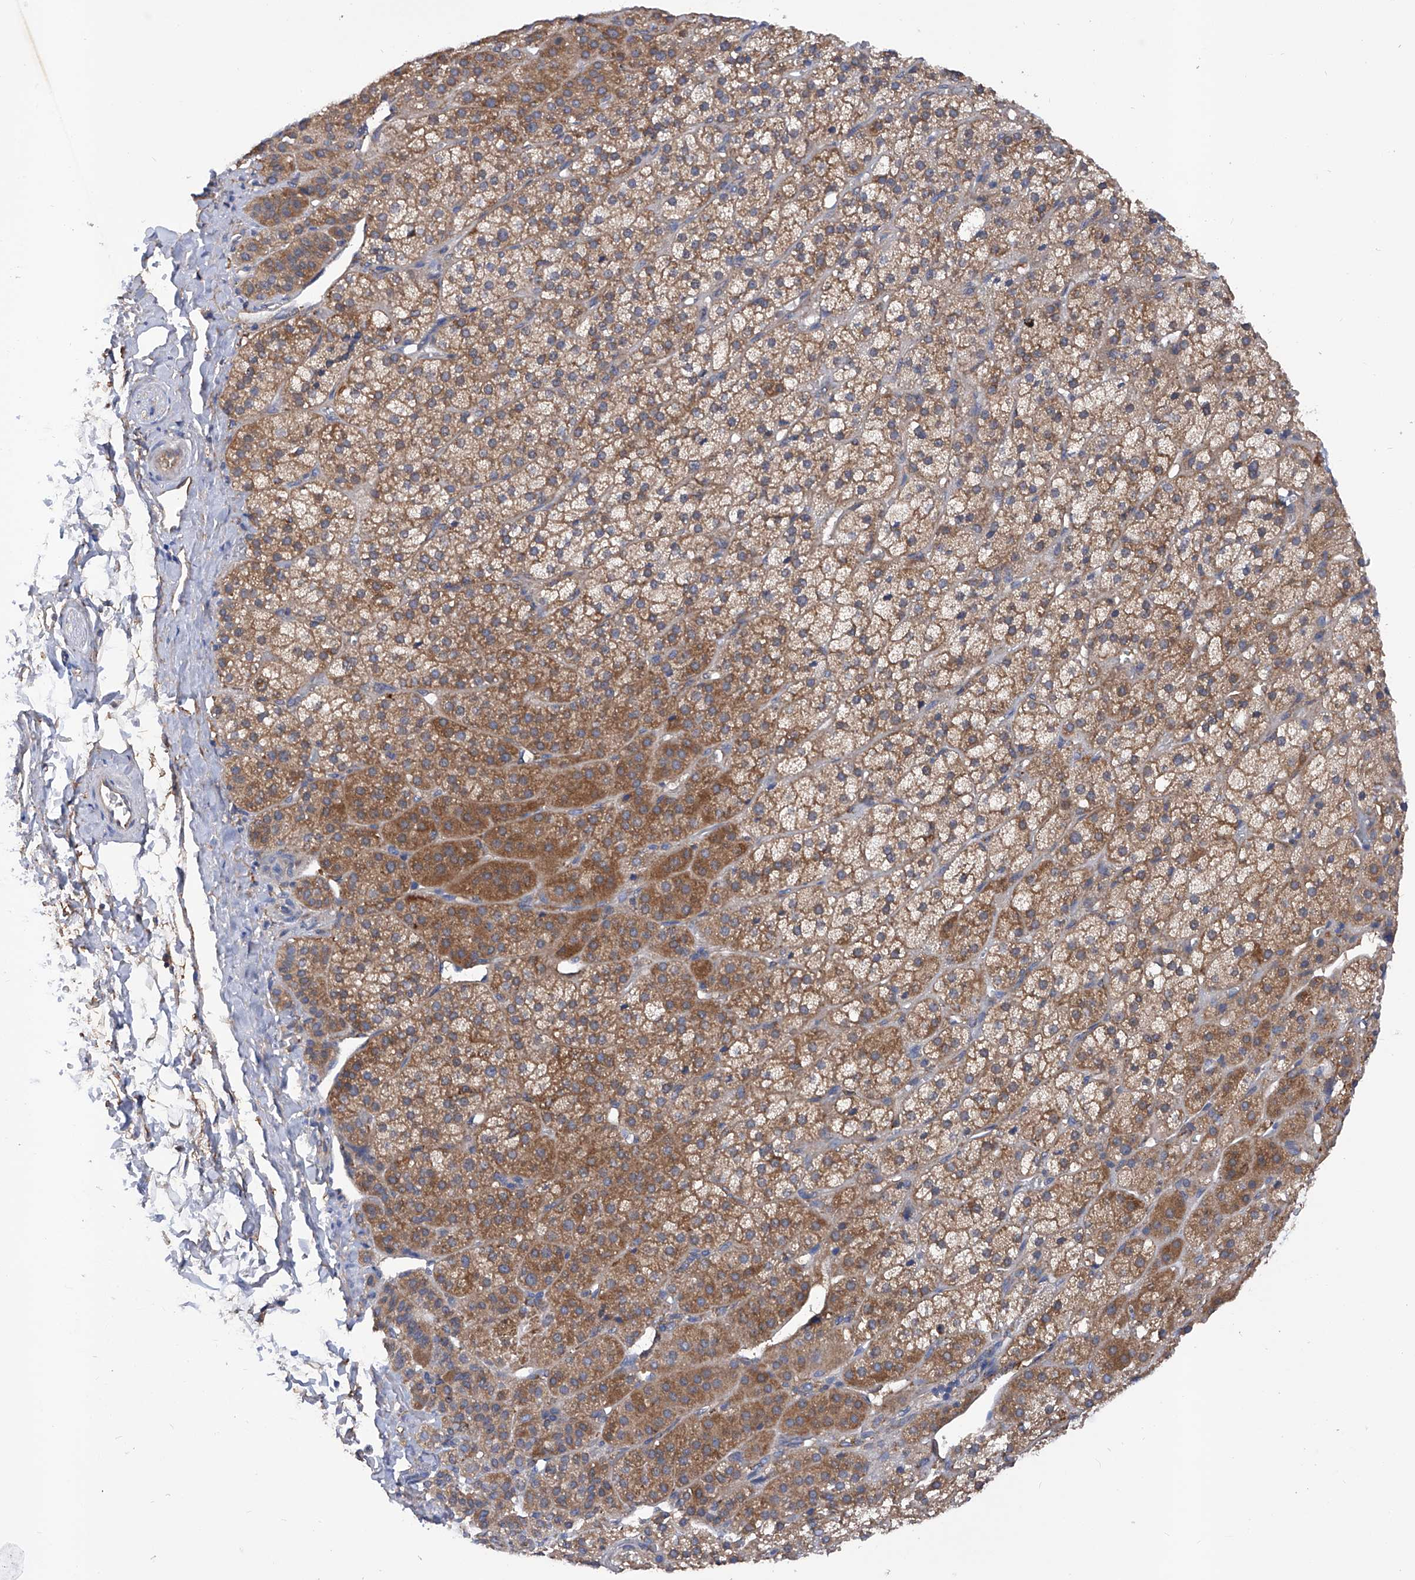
{"staining": {"intensity": "moderate", "quantity": ">75%", "location": "cytoplasmic/membranous"}, "tissue": "adrenal gland", "cell_type": "Glandular cells", "image_type": "normal", "snomed": [{"axis": "morphology", "description": "Normal tissue, NOS"}, {"axis": "topography", "description": "Adrenal gland"}], "caption": "Immunohistochemistry of unremarkable human adrenal gland displays medium levels of moderate cytoplasmic/membranous positivity in about >75% of glandular cells. (DAB (3,3'-diaminobenzidine) = brown stain, brightfield microscopy at high magnification).", "gene": "INPP5B", "patient": {"sex": "female", "age": 57}}